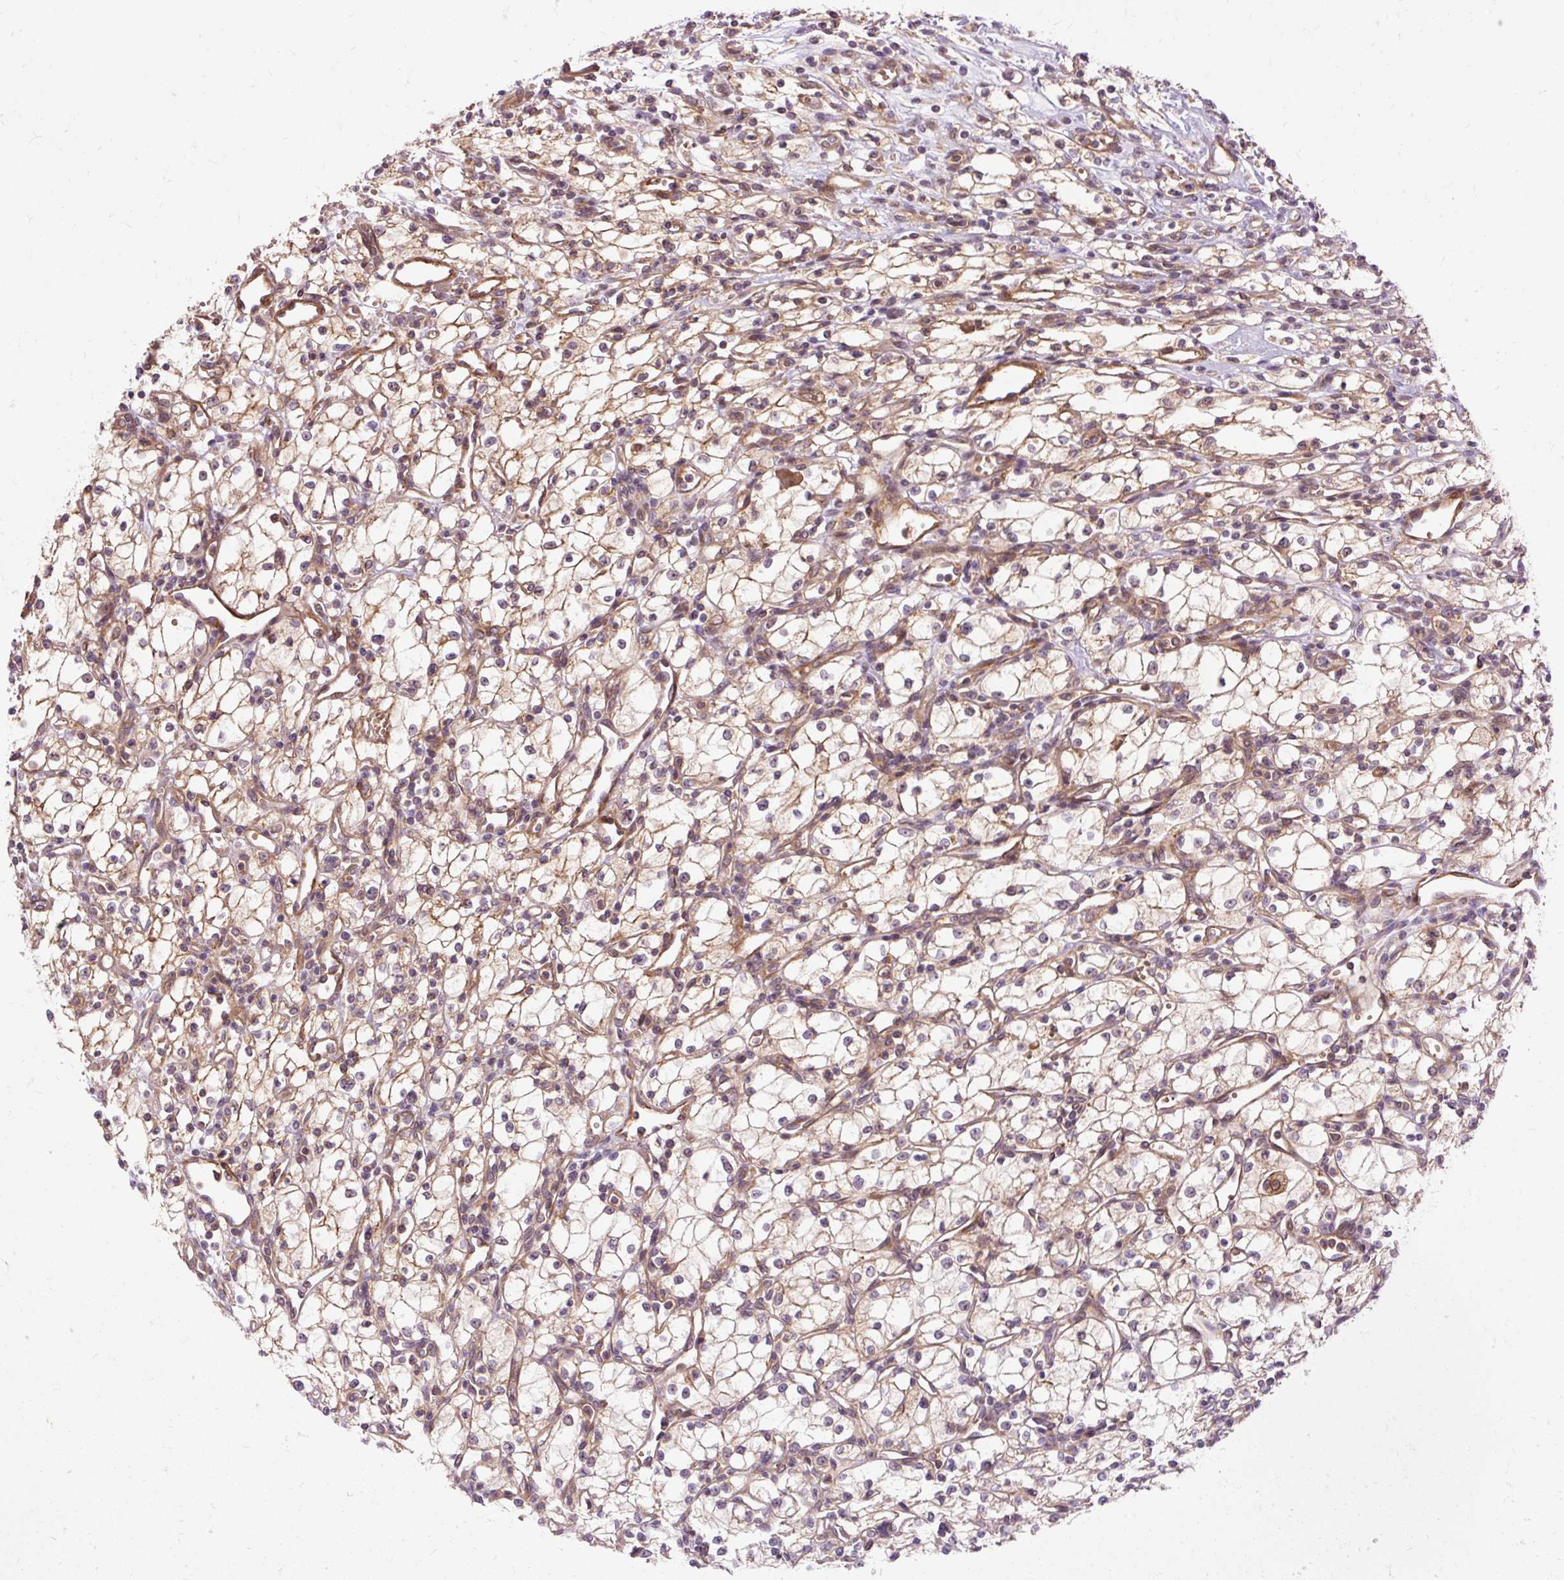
{"staining": {"intensity": "weak", "quantity": "25%-75%", "location": "cytoplasmic/membranous"}, "tissue": "renal cancer", "cell_type": "Tumor cells", "image_type": "cancer", "snomed": [{"axis": "morphology", "description": "Adenocarcinoma, NOS"}, {"axis": "topography", "description": "Kidney"}], "caption": "Renal adenocarcinoma stained with a brown dye demonstrates weak cytoplasmic/membranous positive positivity in about 25%-75% of tumor cells.", "gene": "RIPOR3", "patient": {"sex": "male", "age": 59}}